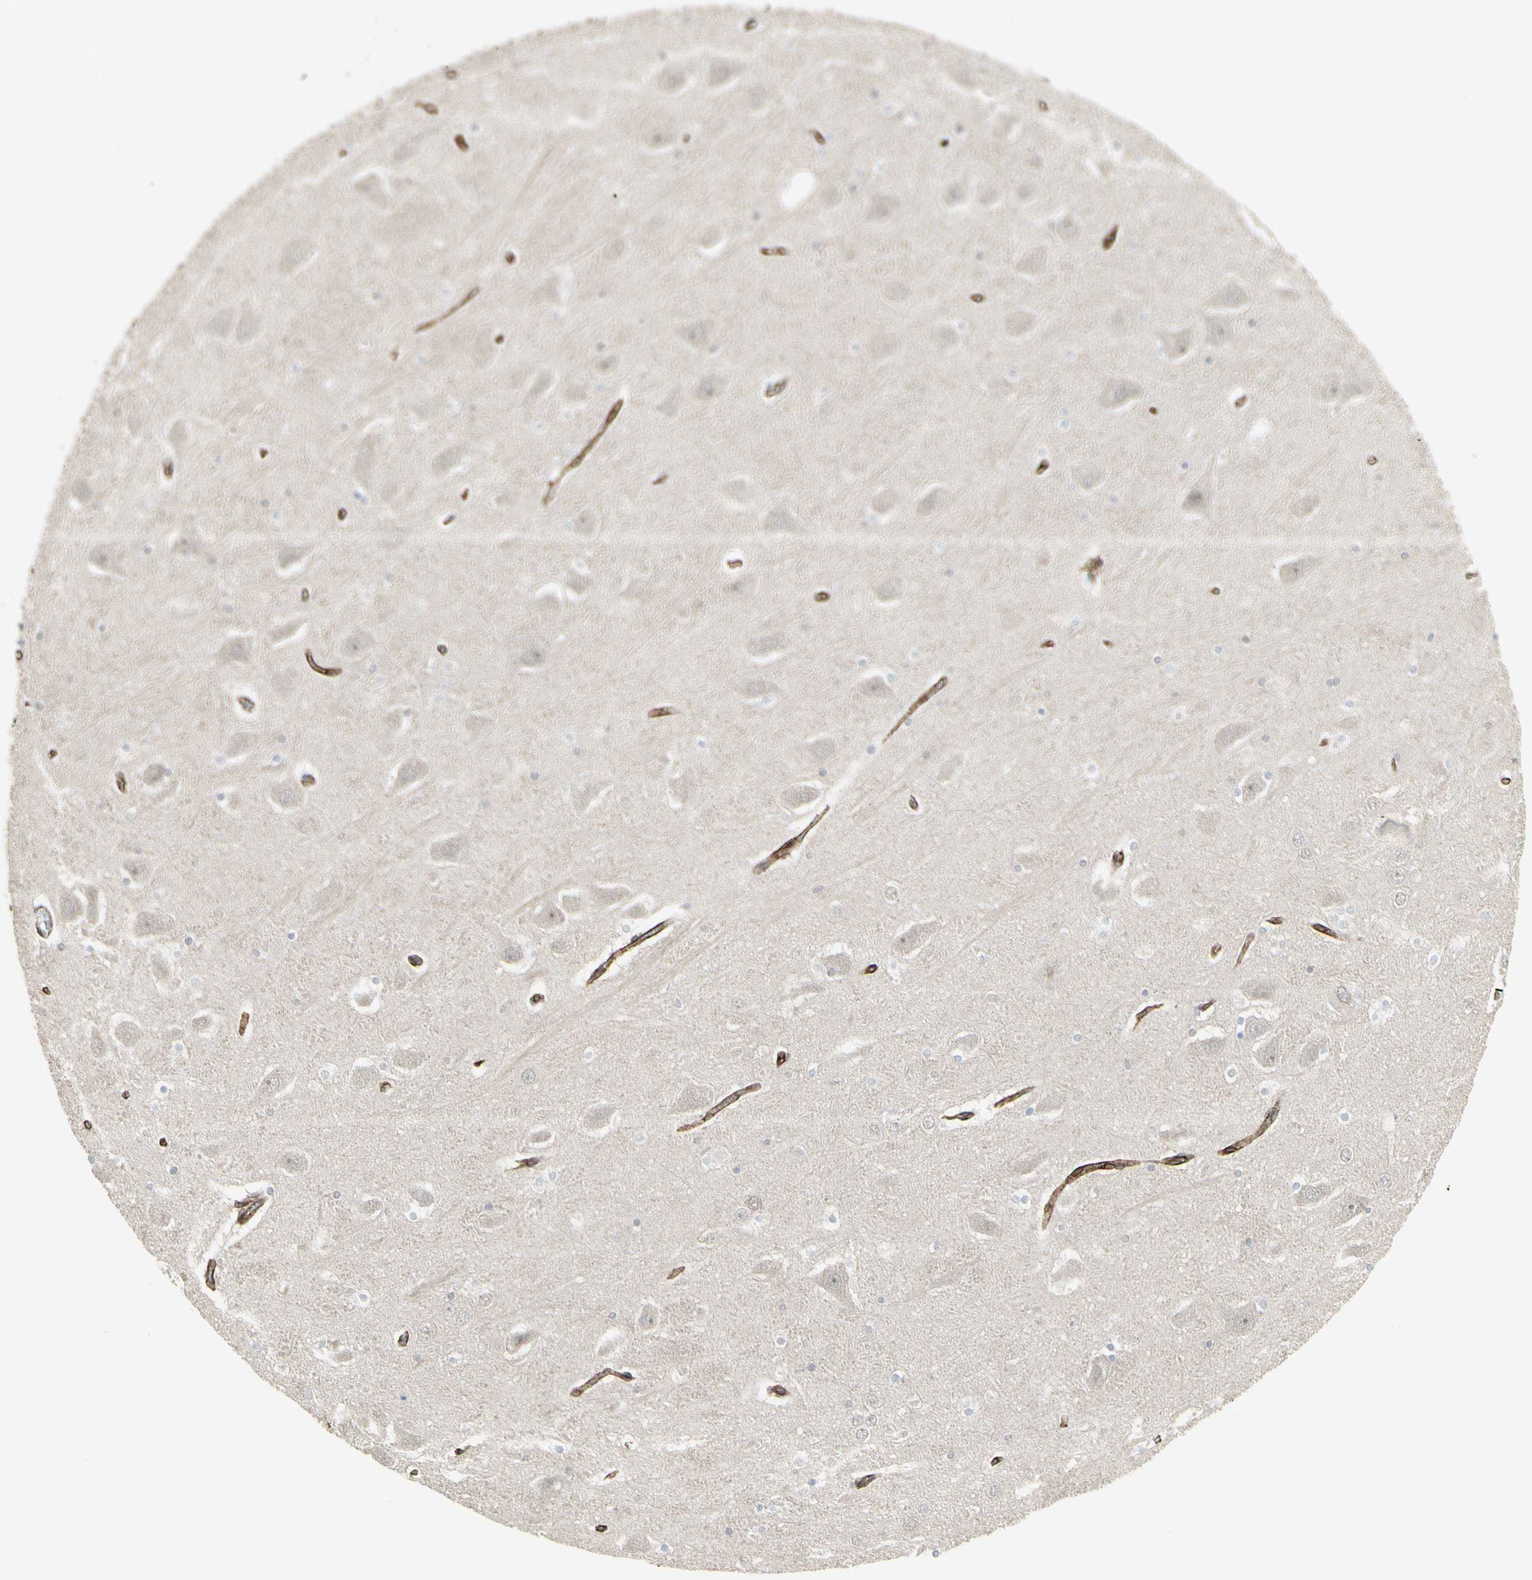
{"staining": {"intensity": "negative", "quantity": "none", "location": "none"}, "tissue": "hippocampus", "cell_type": "Glial cells", "image_type": "normal", "snomed": [{"axis": "morphology", "description": "Normal tissue, NOS"}, {"axis": "topography", "description": "Hippocampus"}], "caption": "A high-resolution micrograph shows immunohistochemistry staining of unremarkable hippocampus, which shows no significant expression in glial cells.", "gene": "DTX3L", "patient": {"sex": "male", "age": 45}}